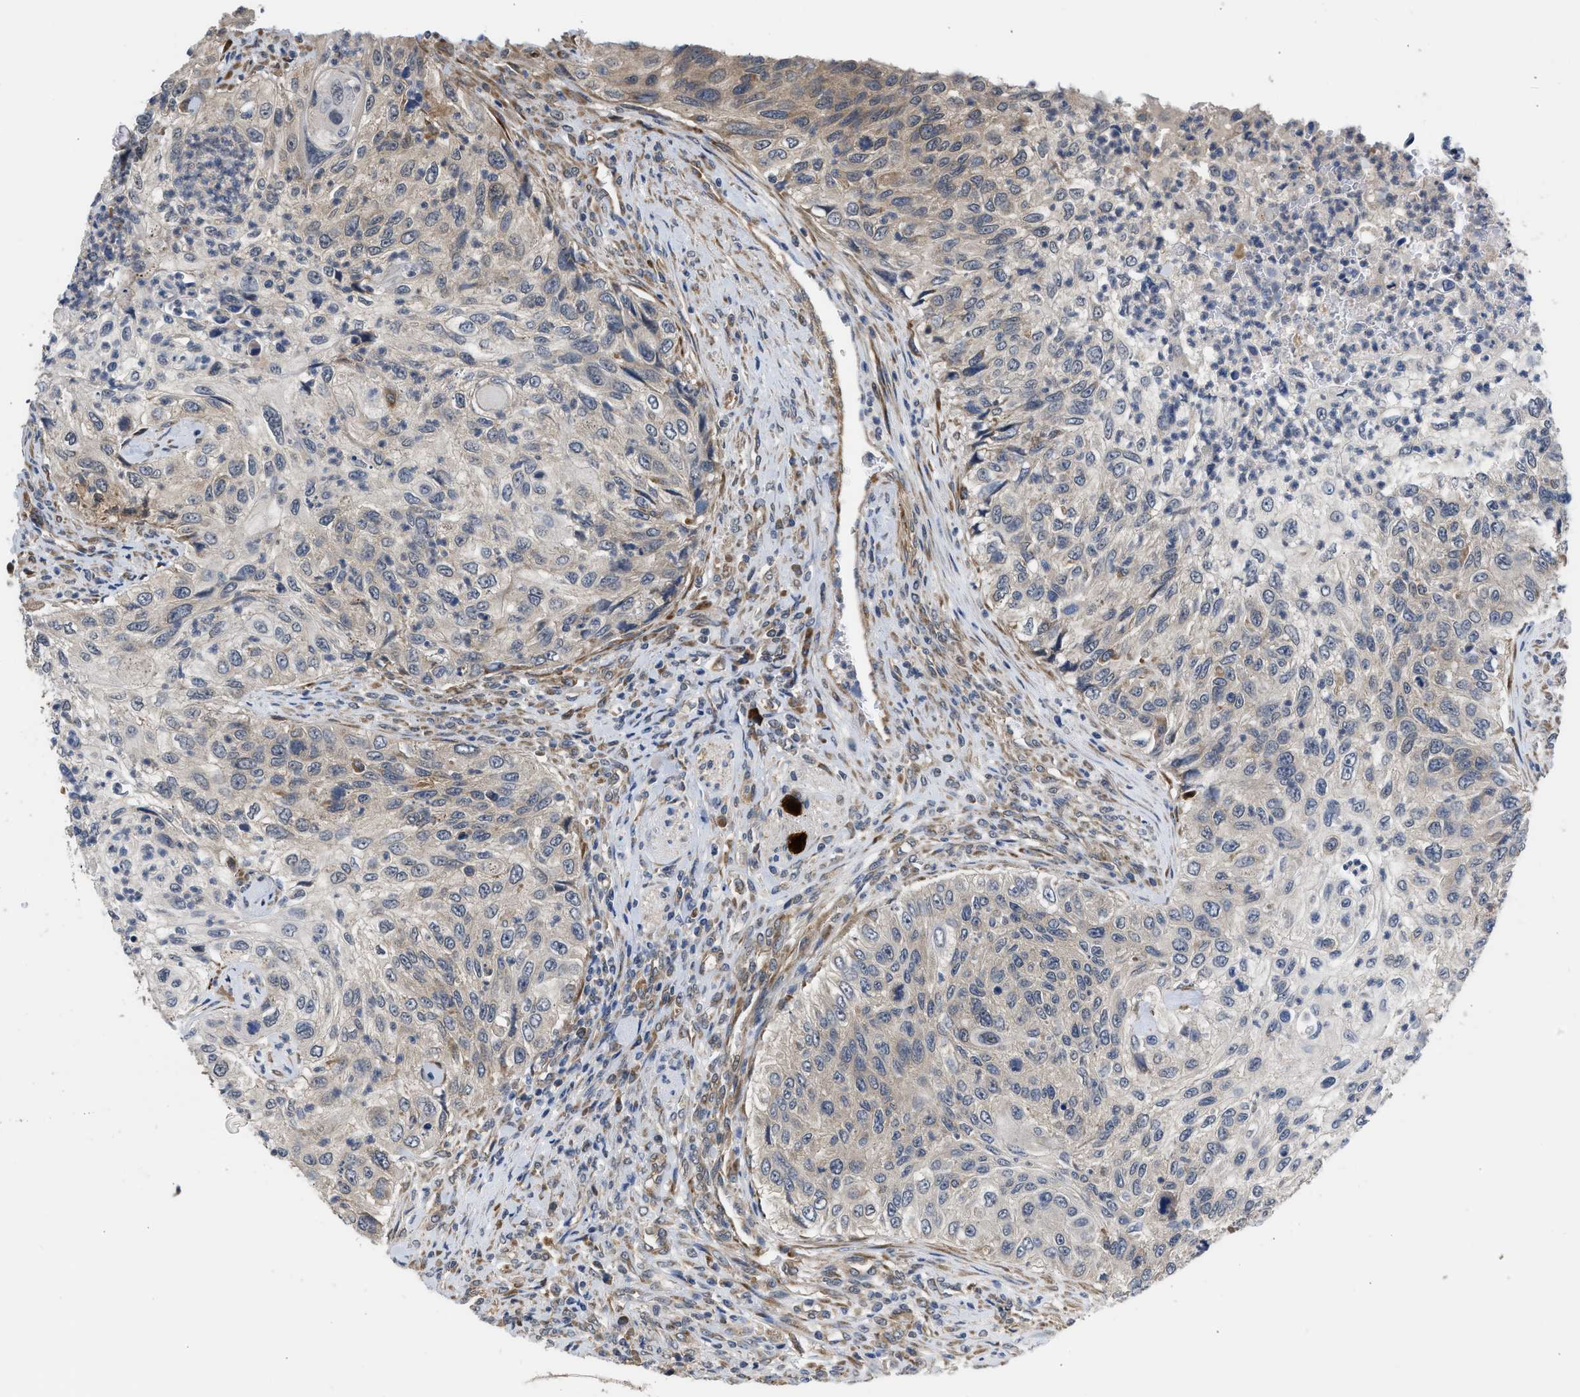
{"staining": {"intensity": "weak", "quantity": "<25%", "location": "cytoplasmic/membranous"}, "tissue": "urothelial cancer", "cell_type": "Tumor cells", "image_type": "cancer", "snomed": [{"axis": "morphology", "description": "Urothelial carcinoma, High grade"}, {"axis": "topography", "description": "Urinary bladder"}], "caption": "Protein analysis of urothelial carcinoma (high-grade) displays no significant staining in tumor cells. (Stains: DAB immunohistochemistry (IHC) with hematoxylin counter stain, Microscopy: brightfield microscopy at high magnification).", "gene": "POLG2", "patient": {"sex": "female", "age": 60}}